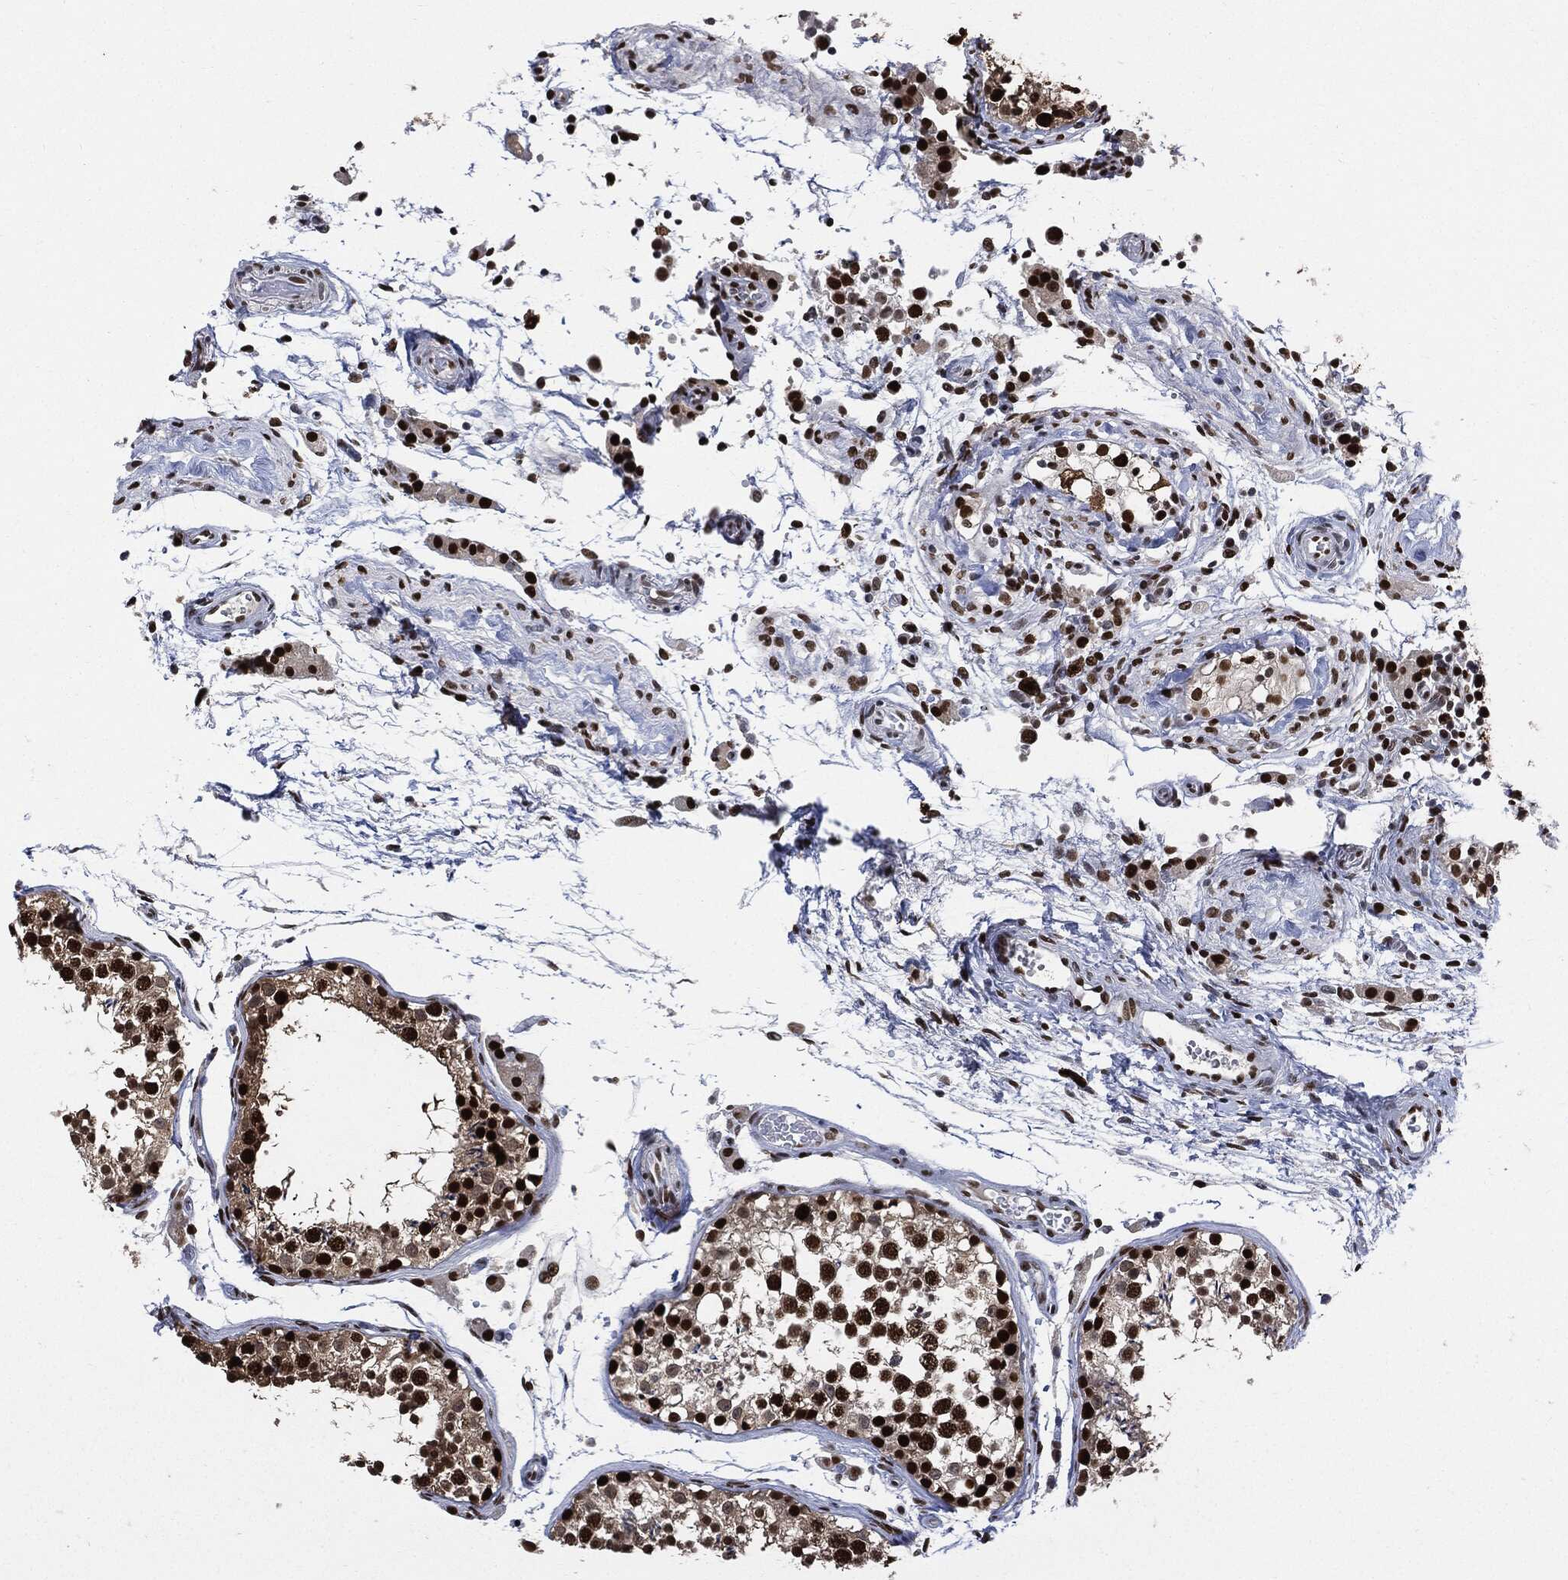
{"staining": {"intensity": "strong", "quantity": ">75%", "location": "nuclear"}, "tissue": "testis", "cell_type": "Cells in seminiferous ducts", "image_type": "normal", "snomed": [{"axis": "morphology", "description": "Normal tissue, NOS"}, {"axis": "topography", "description": "Testis"}], "caption": "Protein staining of normal testis demonstrates strong nuclear staining in approximately >75% of cells in seminiferous ducts.", "gene": "PCNA", "patient": {"sex": "male", "age": 29}}